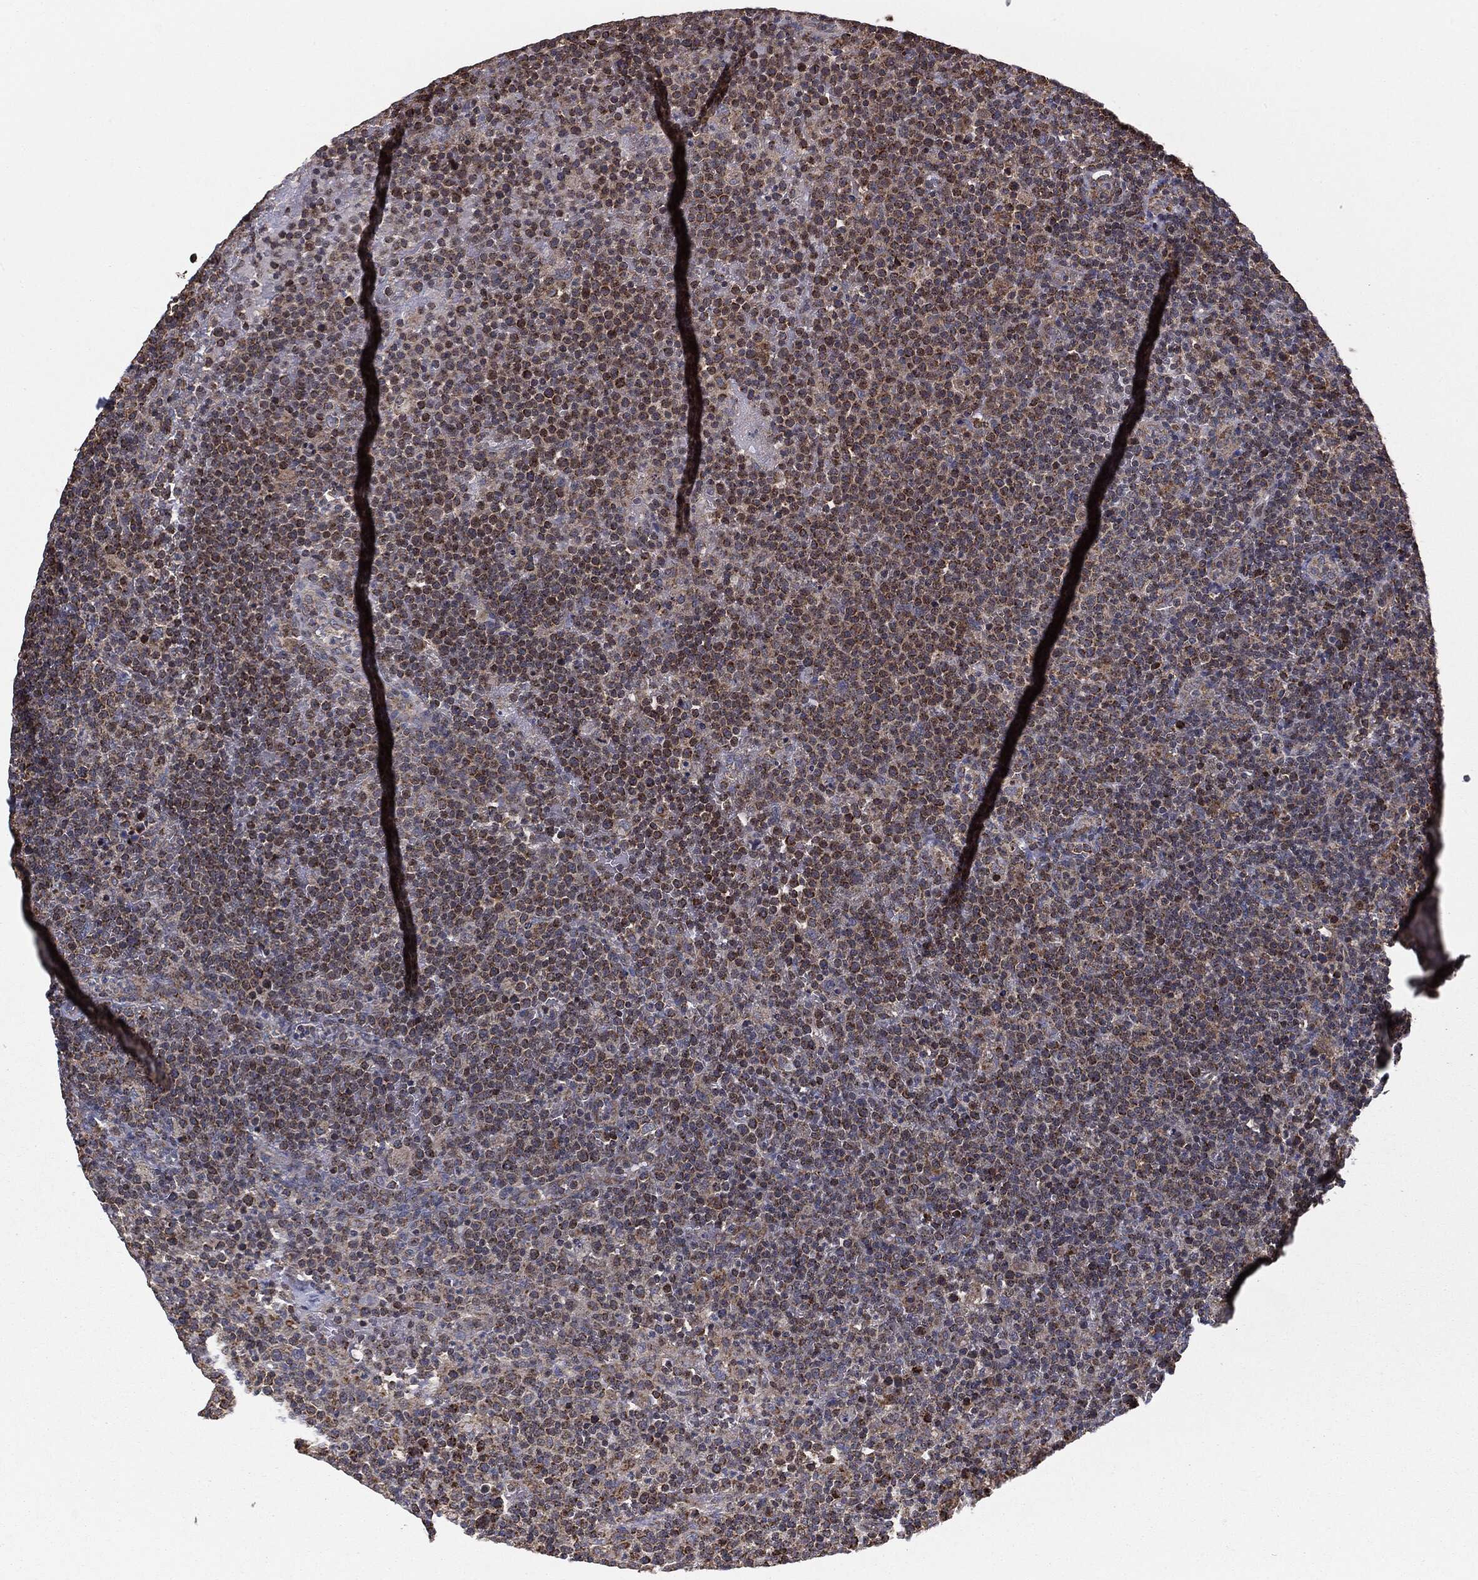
{"staining": {"intensity": "moderate", "quantity": ">75%", "location": "cytoplasmic/membranous"}, "tissue": "lymphoma", "cell_type": "Tumor cells", "image_type": "cancer", "snomed": [{"axis": "morphology", "description": "Malignant lymphoma, non-Hodgkin's type, High grade"}, {"axis": "topography", "description": "Lymph node"}], "caption": "A brown stain labels moderate cytoplasmic/membranous positivity of a protein in human lymphoma tumor cells. (brown staining indicates protein expression, while blue staining denotes nuclei).", "gene": "MTOR", "patient": {"sex": "male", "age": 61}}